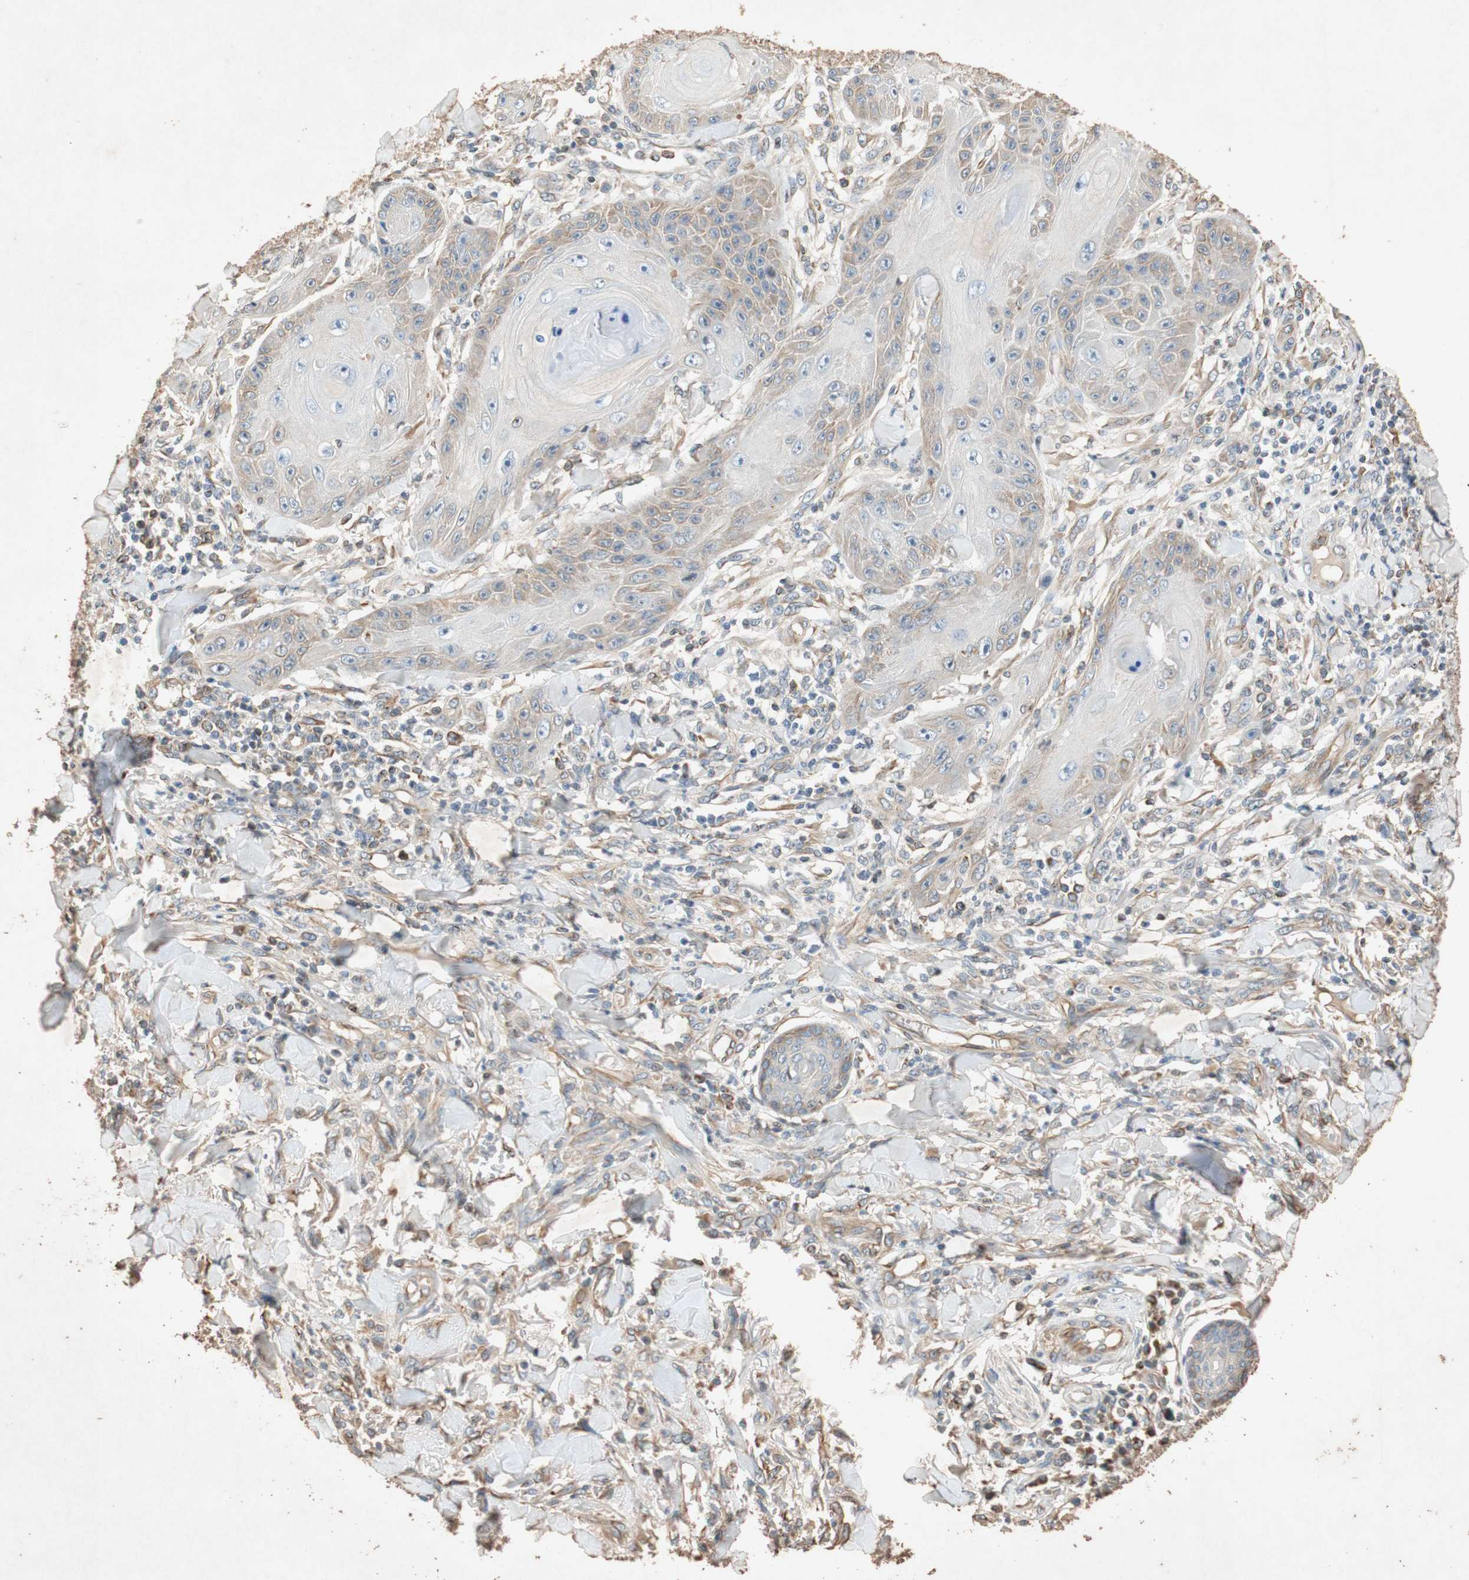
{"staining": {"intensity": "weak", "quantity": "25%-75%", "location": "cytoplasmic/membranous"}, "tissue": "skin cancer", "cell_type": "Tumor cells", "image_type": "cancer", "snomed": [{"axis": "morphology", "description": "Squamous cell carcinoma, NOS"}, {"axis": "topography", "description": "Skin"}], "caption": "Immunohistochemical staining of human skin cancer reveals weak cytoplasmic/membranous protein expression in approximately 25%-75% of tumor cells.", "gene": "TUBB", "patient": {"sex": "female", "age": 78}}